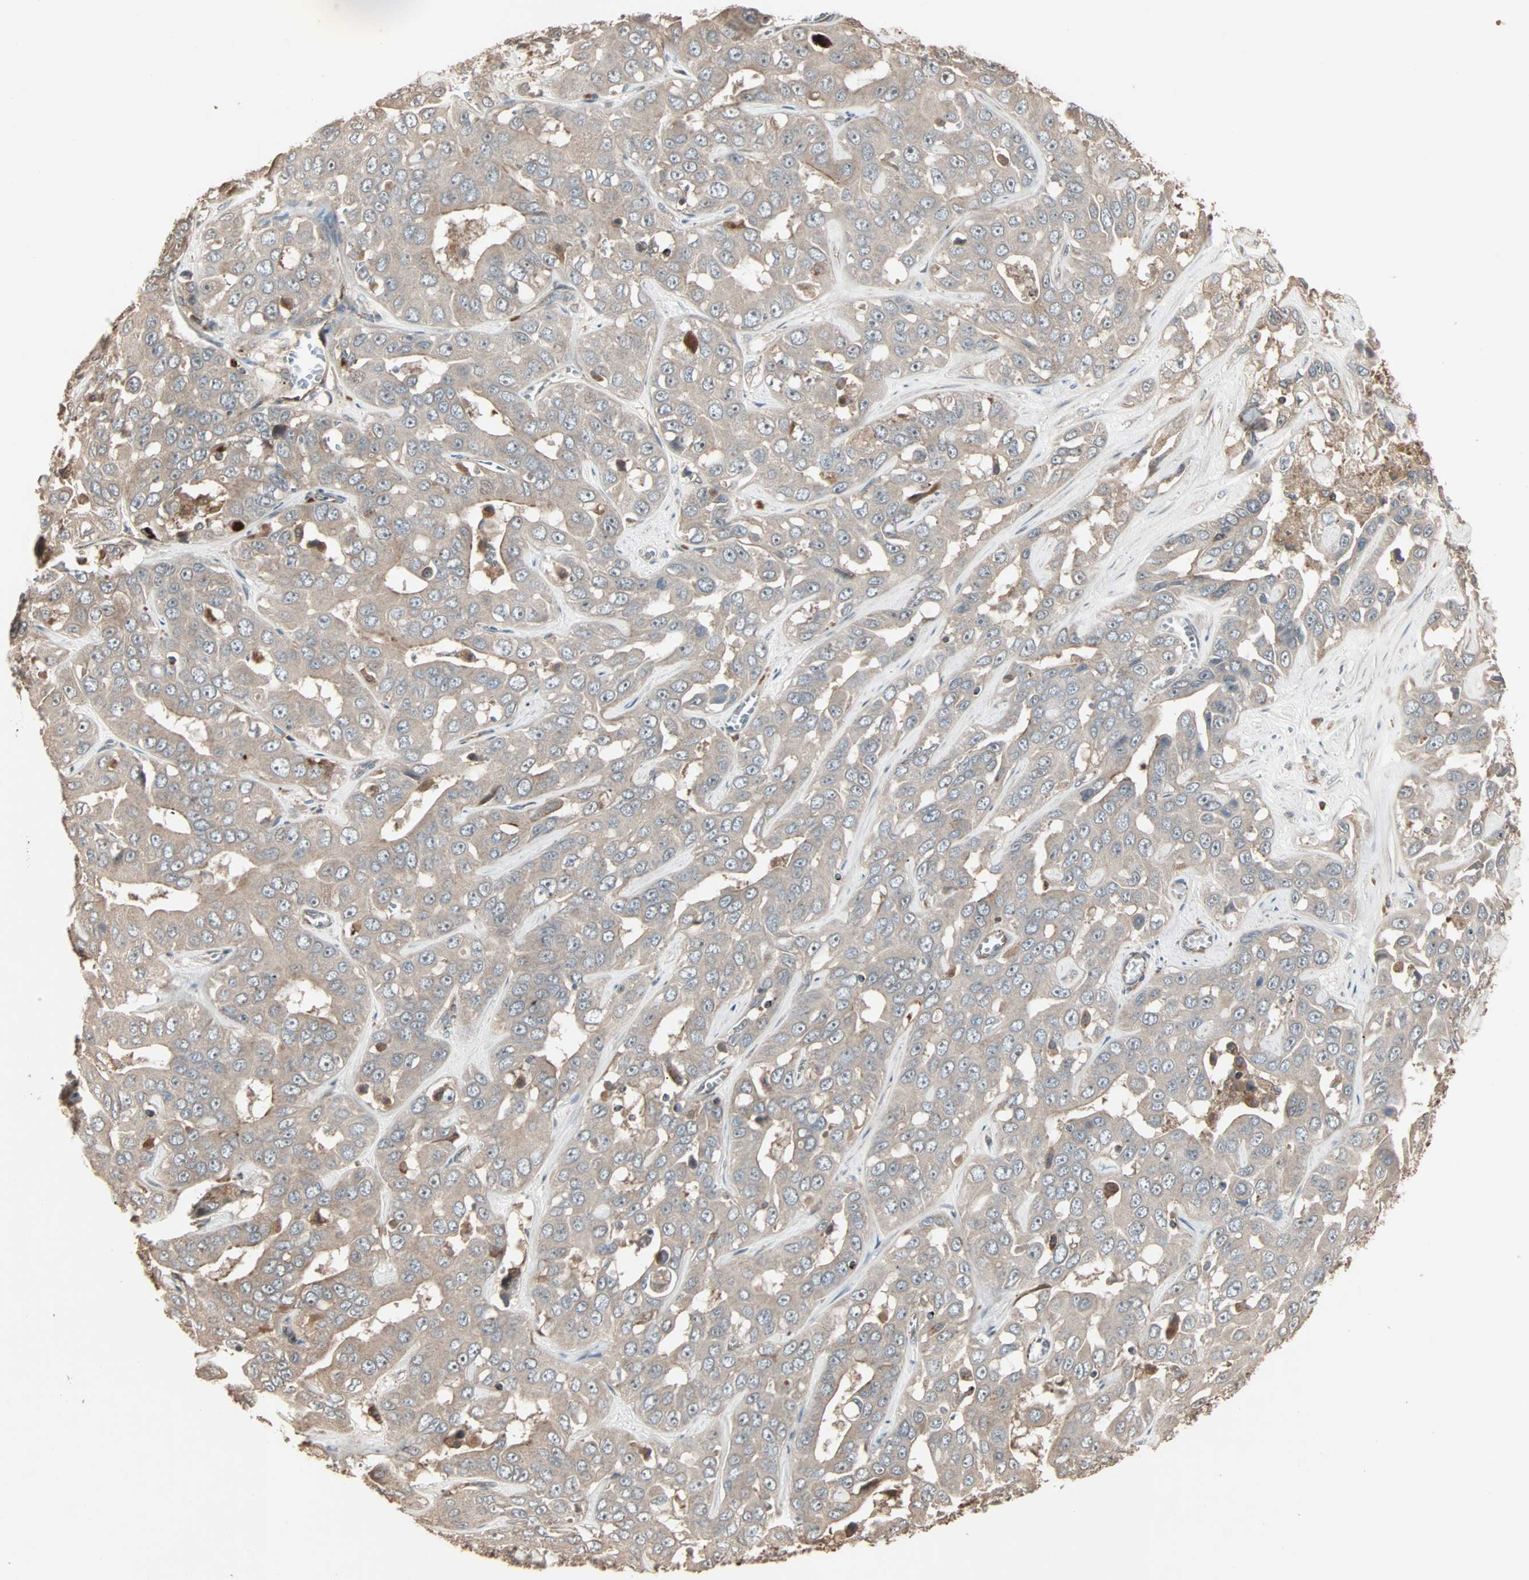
{"staining": {"intensity": "weak", "quantity": ">75%", "location": "cytoplasmic/membranous"}, "tissue": "liver cancer", "cell_type": "Tumor cells", "image_type": "cancer", "snomed": [{"axis": "morphology", "description": "Cholangiocarcinoma"}, {"axis": "topography", "description": "Liver"}], "caption": "There is low levels of weak cytoplasmic/membranous staining in tumor cells of liver cholangiocarcinoma, as demonstrated by immunohistochemical staining (brown color).", "gene": "CALCRL", "patient": {"sex": "female", "age": 52}}